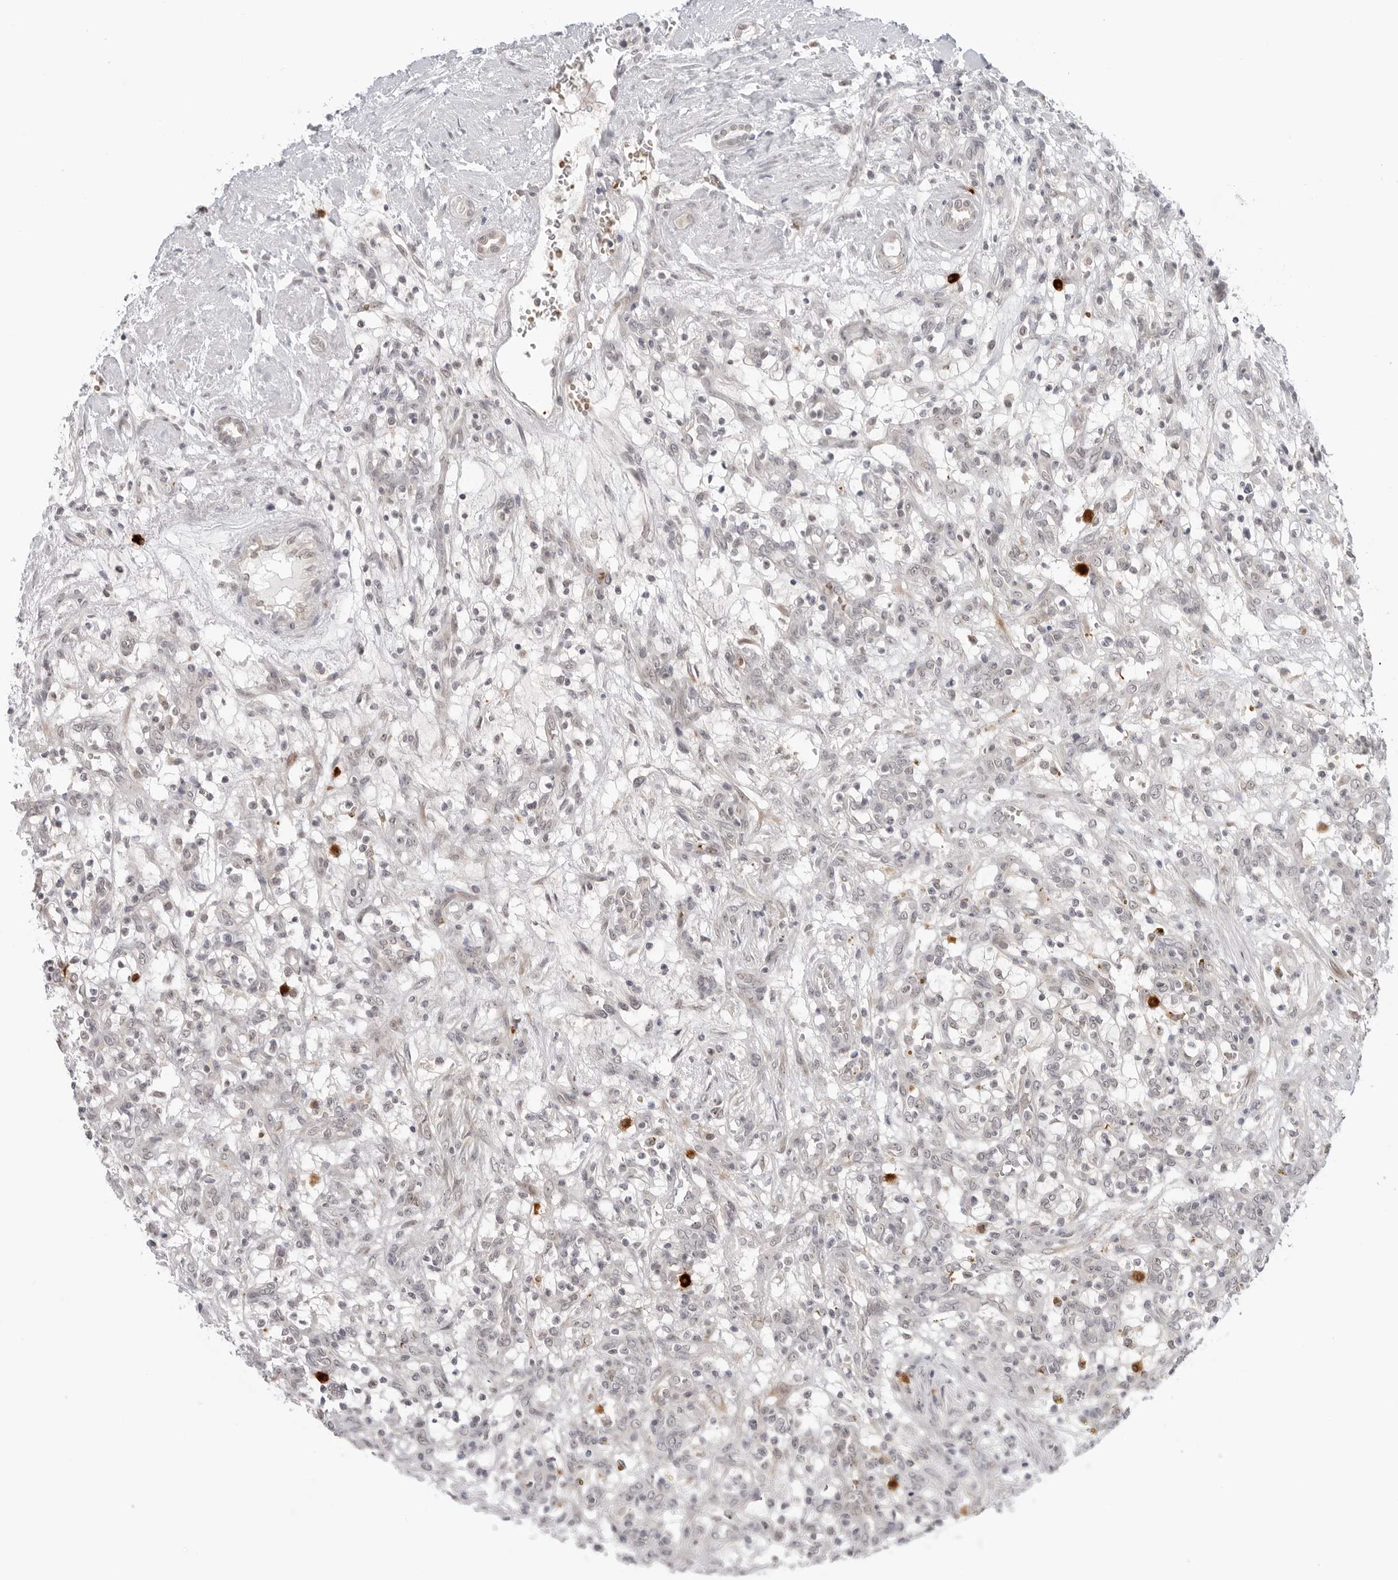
{"staining": {"intensity": "negative", "quantity": "none", "location": "none"}, "tissue": "renal cancer", "cell_type": "Tumor cells", "image_type": "cancer", "snomed": [{"axis": "morphology", "description": "Adenocarcinoma, NOS"}, {"axis": "topography", "description": "Kidney"}], "caption": "DAB immunohistochemical staining of human adenocarcinoma (renal) exhibits no significant staining in tumor cells. (Stains: DAB (3,3'-diaminobenzidine) immunohistochemistry (IHC) with hematoxylin counter stain, Microscopy: brightfield microscopy at high magnification).", "gene": "SUGCT", "patient": {"sex": "female", "age": 57}}